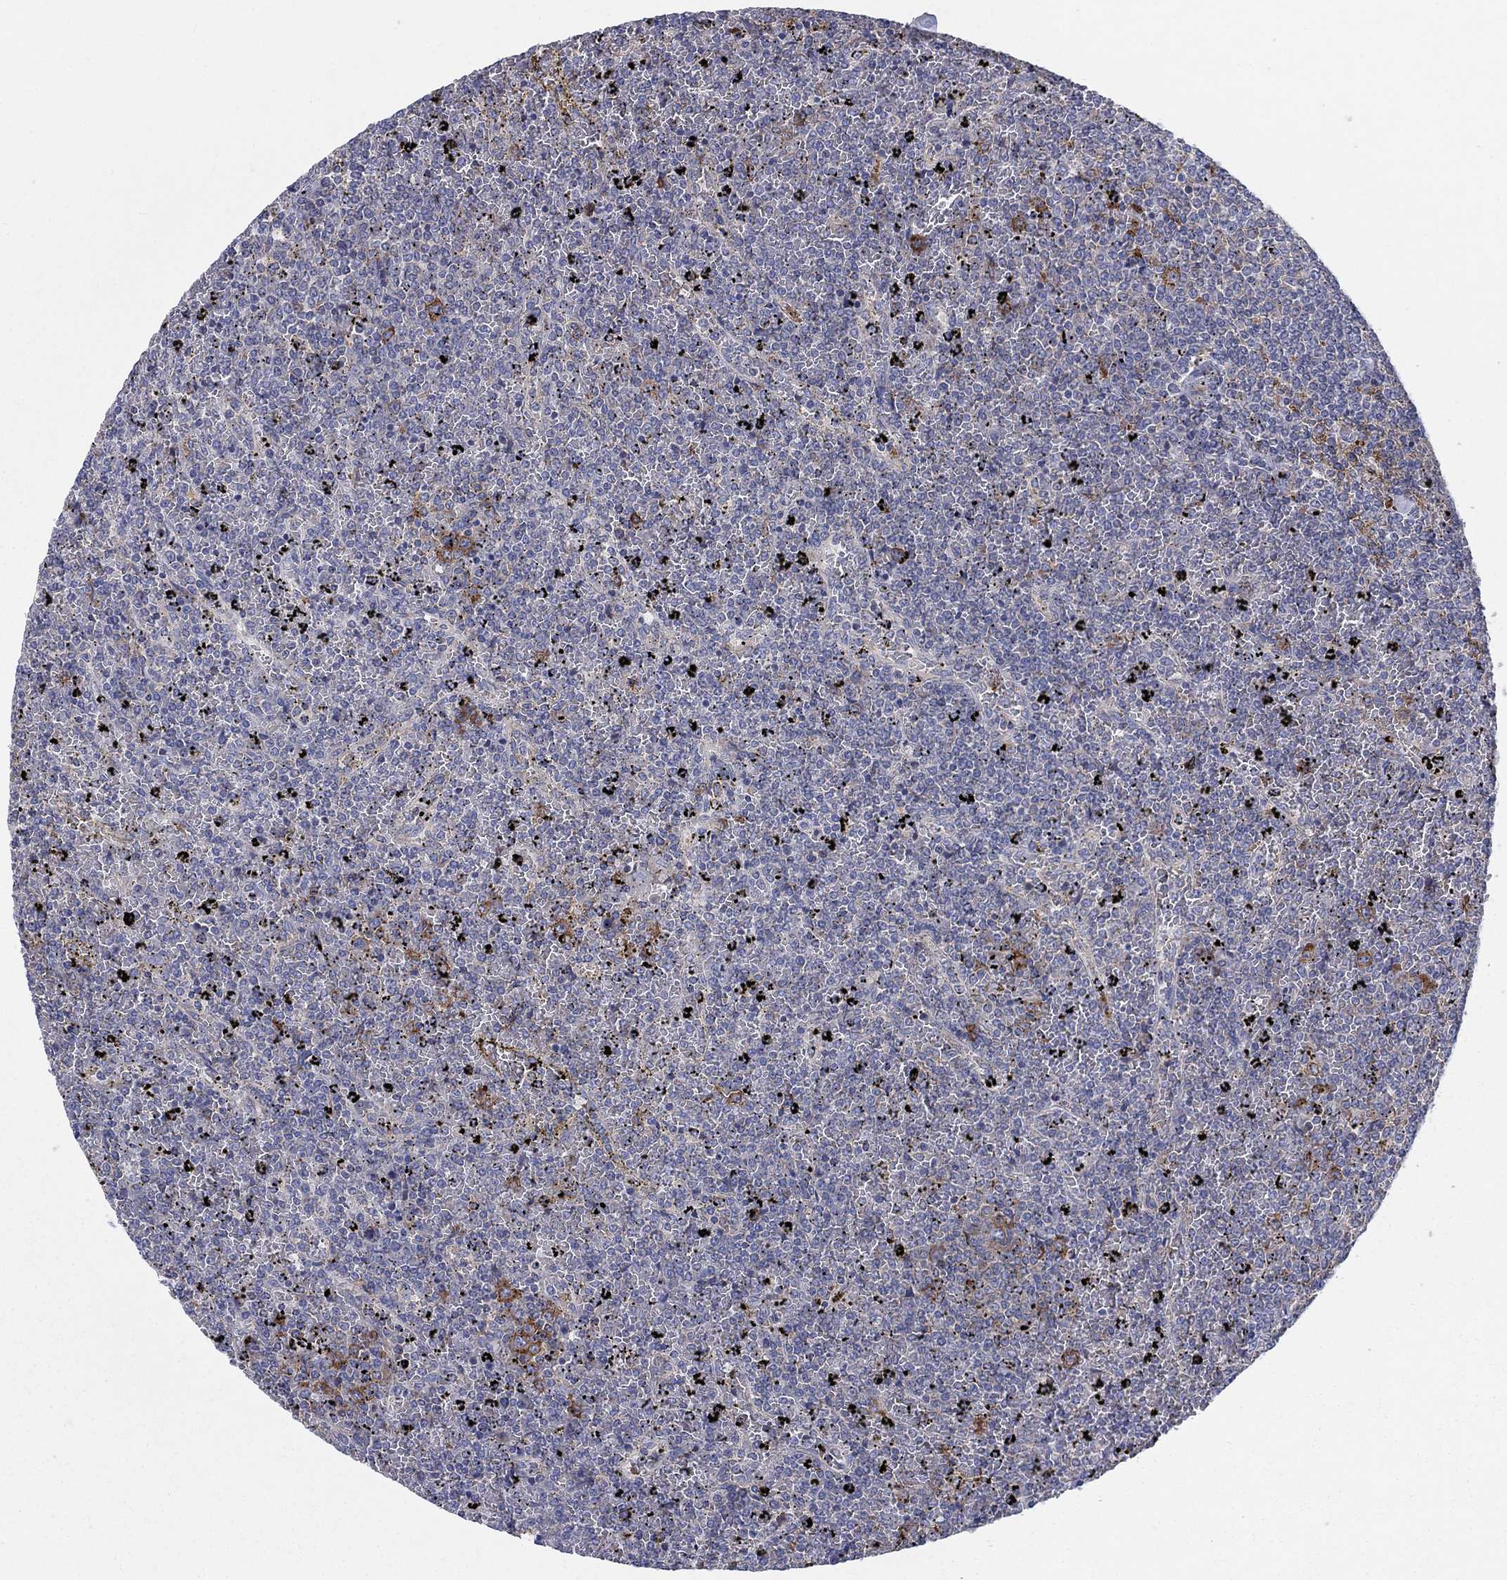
{"staining": {"intensity": "negative", "quantity": "none", "location": "none"}, "tissue": "lymphoma", "cell_type": "Tumor cells", "image_type": "cancer", "snomed": [{"axis": "morphology", "description": "Malignant lymphoma, non-Hodgkin's type, Low grade"}, {"axis": "topography", "description": "Spleen"}], "caption": "IHC histopathology image of neoplastic tissue: human lymphoma stained with DAB reveals no significant protein positivity in tumor cells. The staining was performed using DAB to visualize the protein expression in brown, while the nuclei were stained in blue with hematoxylin (Magnification: 20x).", "gene": "TMEM59", "patient": {"sex": "female", "age": 77}}